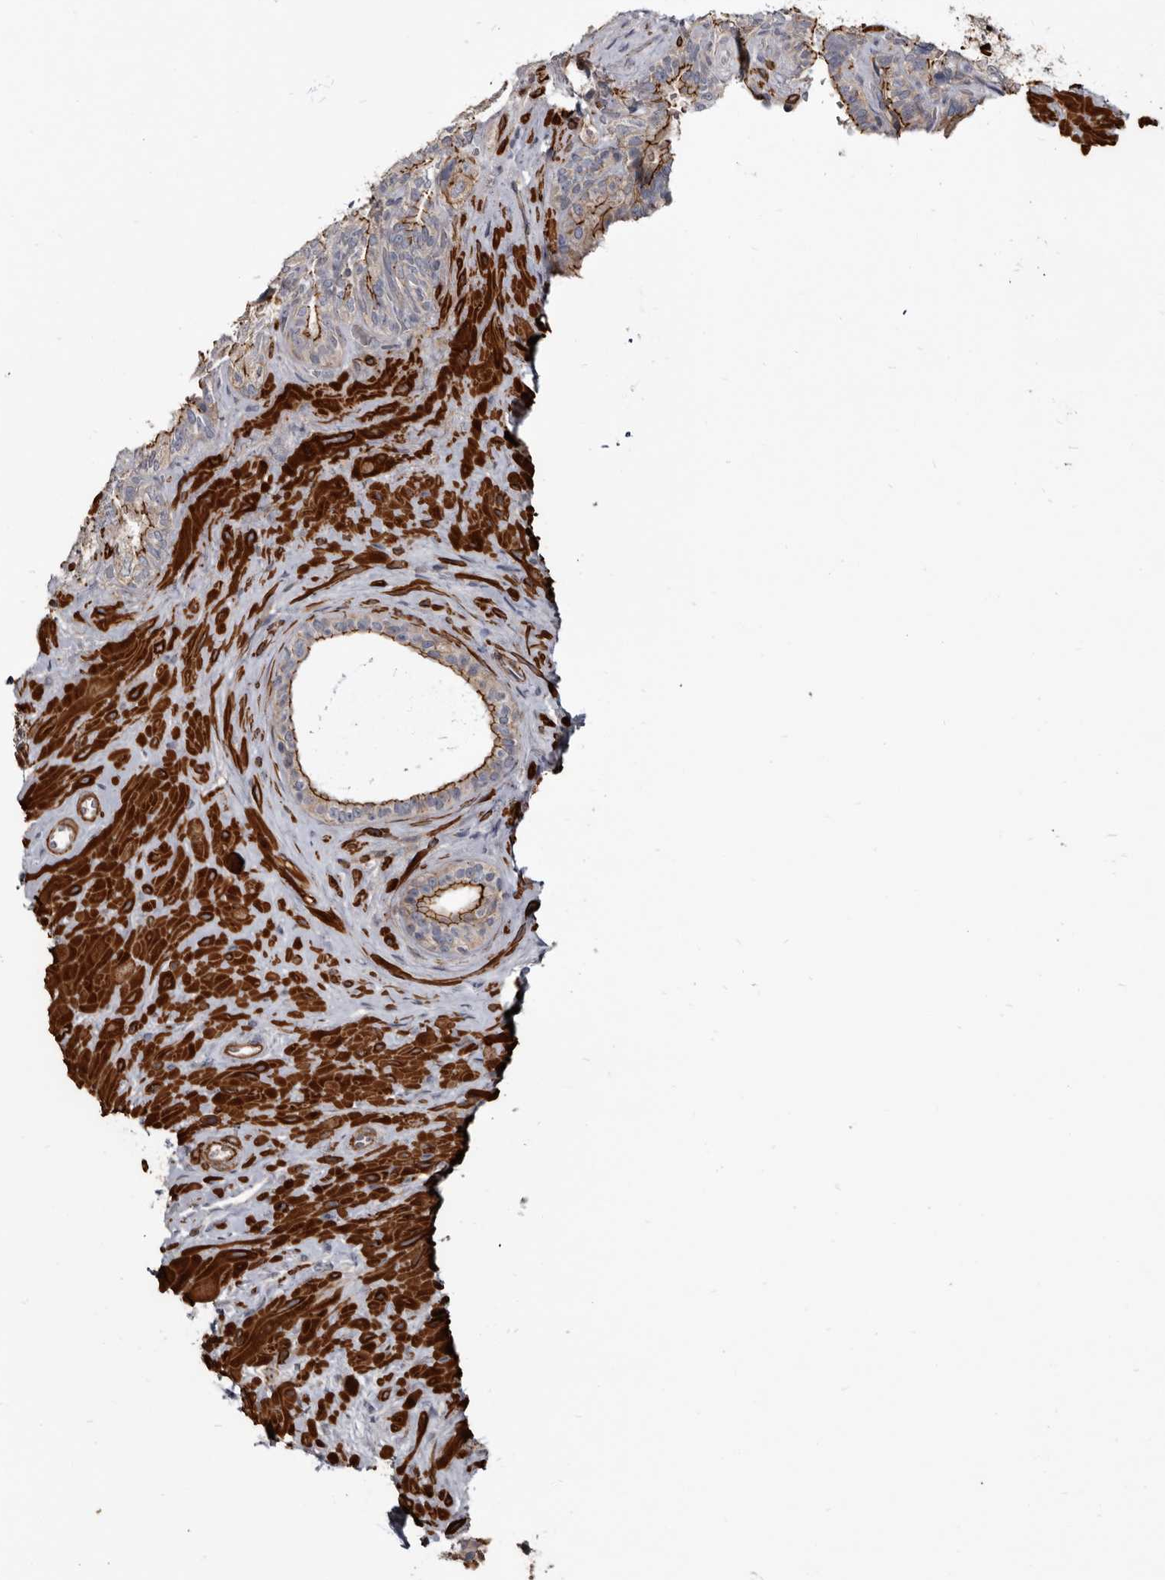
{"staining": {"intensity": "strong", "quantity": "25%-75%", "location": "cytoplasmic/membranous"}, "tissue": "seminal vesicle", "cell_type": "Glandular cells", "image_type": "normal", "snomed": [{"axis": "morphology", "description": "Normal tissue, NOS"}, {"axis": "topography", "description": "Prostate"}, {"axis": "topography", "description": "Seminal veicle"}], "caption": "Protein staining exhibits strong cytoplasmic/membranous expression in approximately 25%-75% of glandular cells in normal seminal vesicle.", "gene": "CGN", "patient": {"sex": "male", "age": 67}}